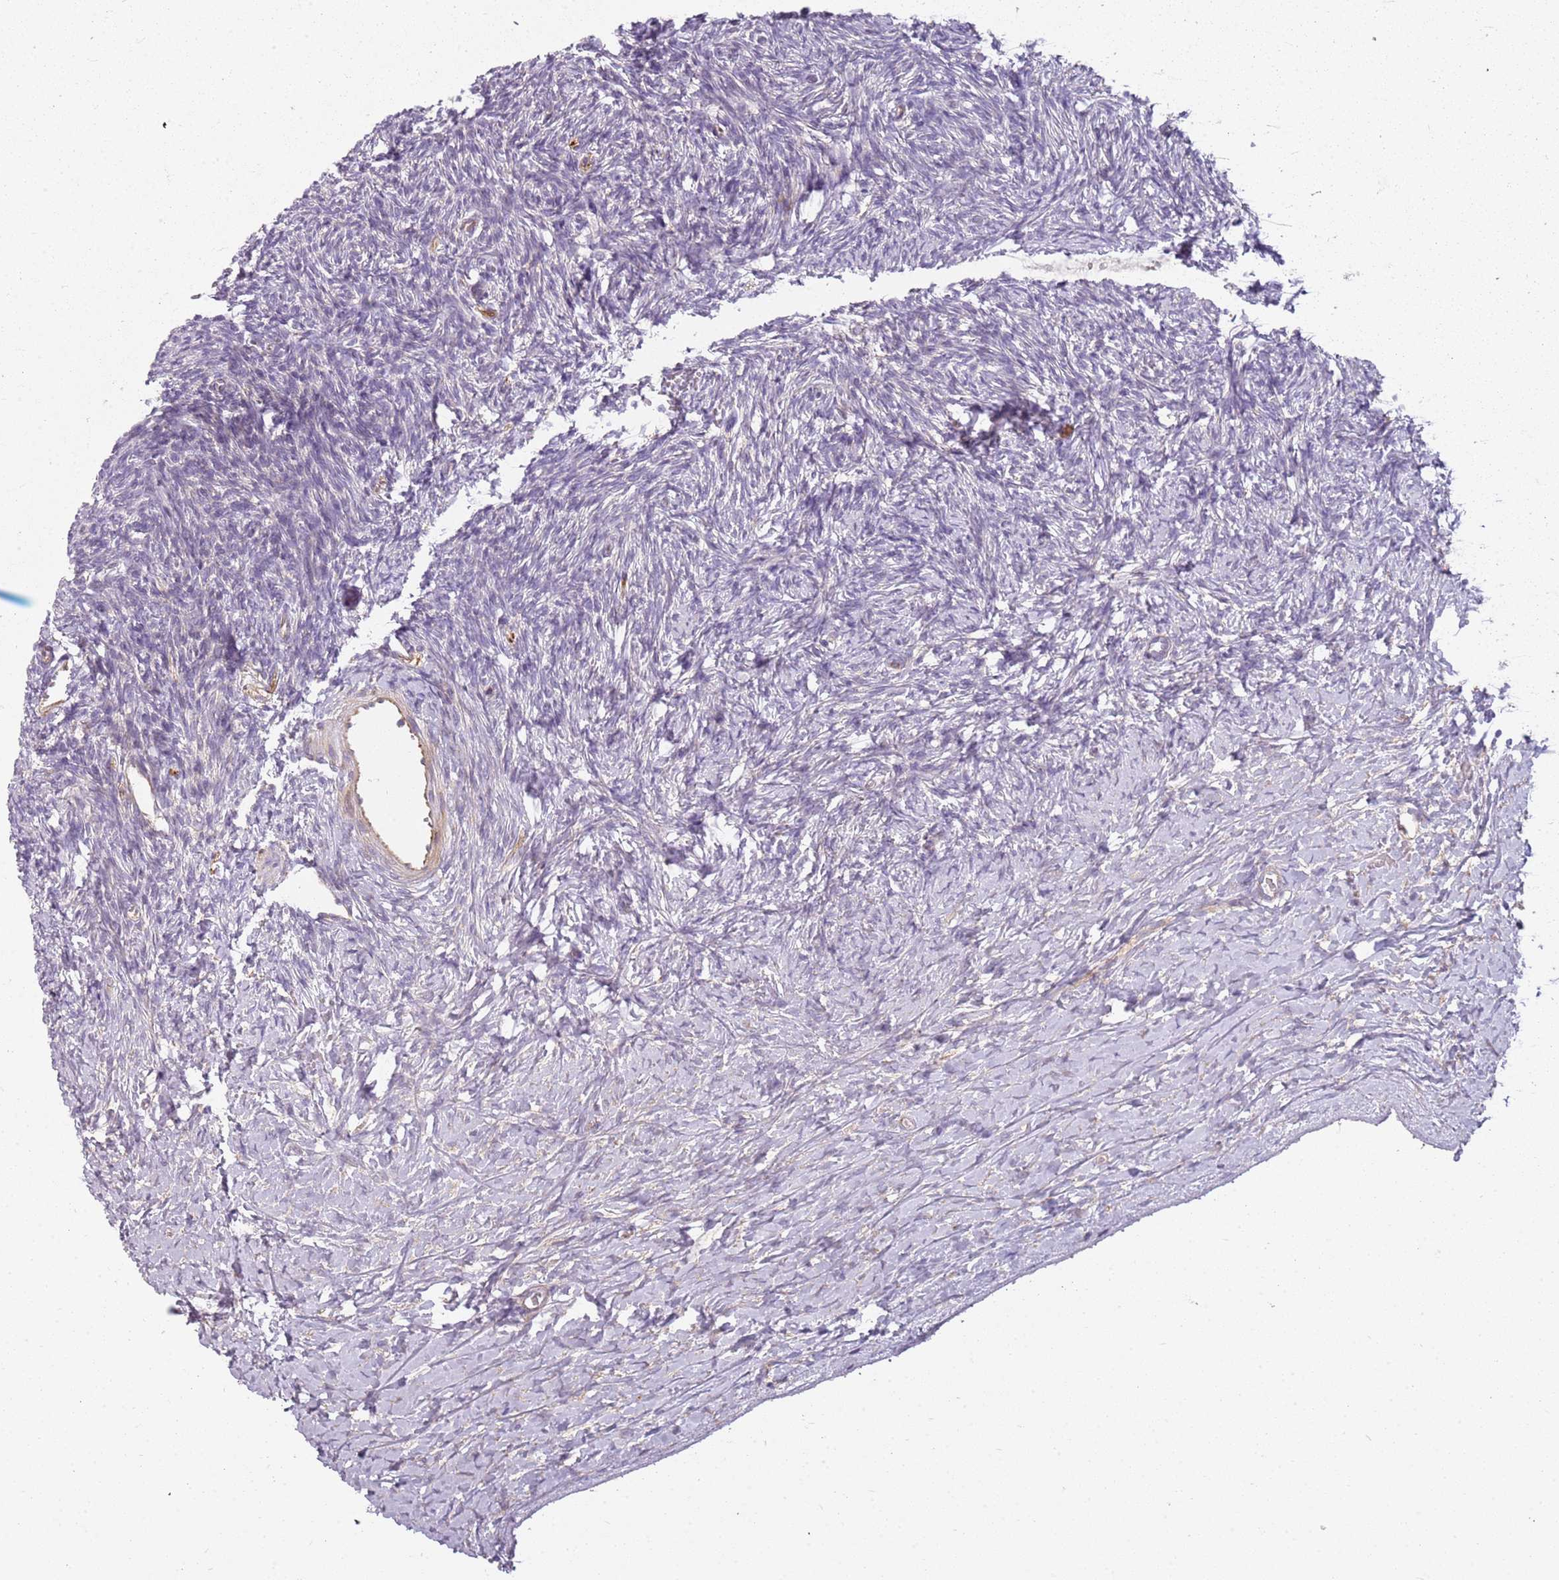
{"staining": {"intensity": "negative", "quantity": "none", "location": "none"}, "tissue": "ovary", "cell_type": "Ovarian stroma cells", "image_type": "normal", "snomed": [{"axis": "morphology", "description": "Normal tissue, NOS"}, {"axis": "morphology", "description": "Developmental malformation"}, {"axis": "topography", "description": "Ovary"}], "caption": "A high-resolution micrograph shows IHC staining of benign ovary, which exhibits no significant expression in ovarian stroma cells.", "gene": "TMEM200C", "patient": {"sex": "female", "age": 39}}